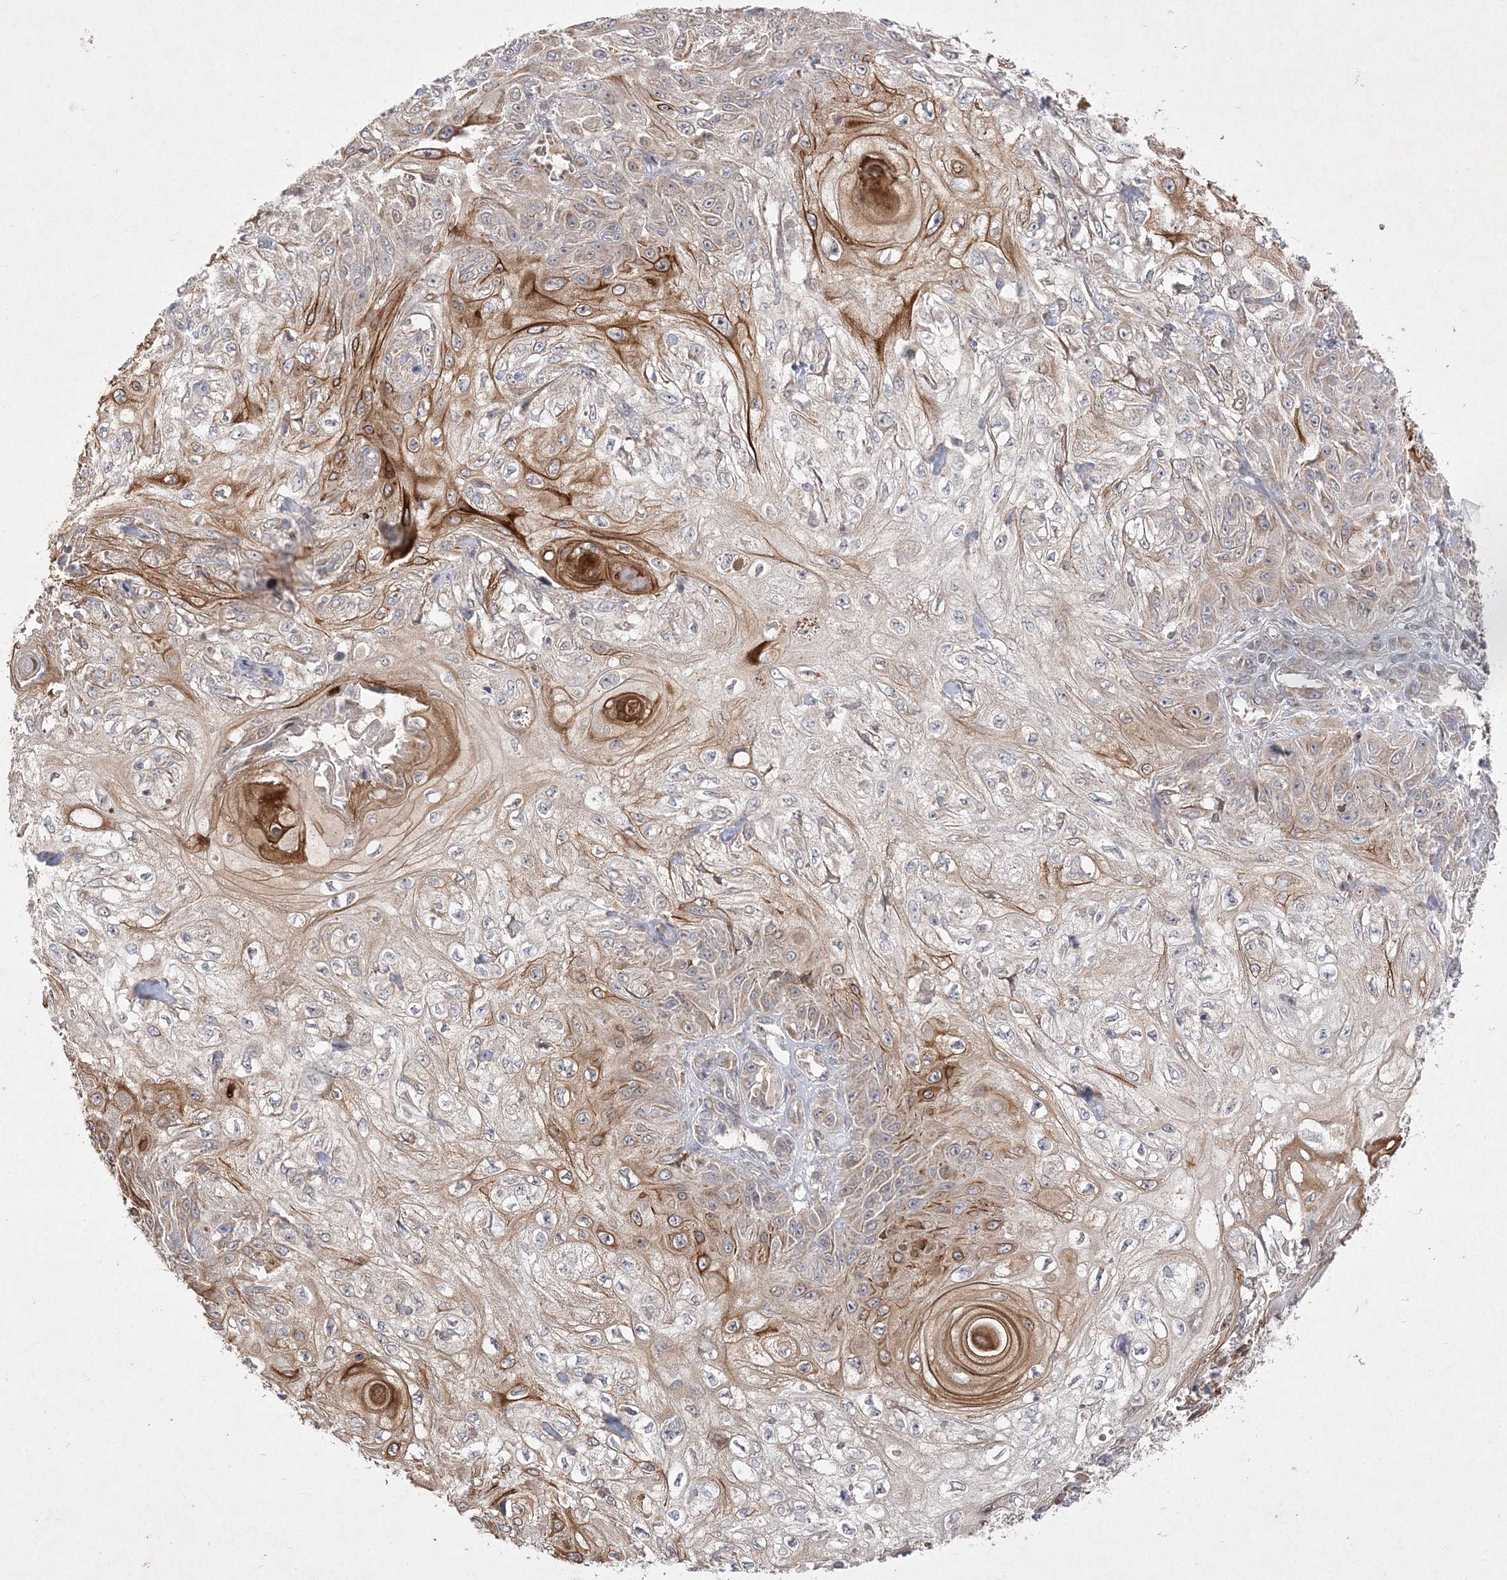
{"staining": {"intensity": "moderate", "quantity": "<25%", "location": "cytoplasmic/membranous"}, "tissue": "skin cancer", "cell_type": "Tumor cells", "image_type": "cancer", "snomed": [{"axis": "morphology", "description": "Squamous cell carcinoma, NOS"}, {"axis": "morphology", "description": "Squamous cell carcinoma, metastatic, NOS"}, {"axis": "topography", "description": "Skin"}, {"axis": "topography", "description": "Lymph node"}], "caption": "Immunohistochemical staining of human skin cancer shows moderate cytoplasmic/membranous protein expression in approximately <25% of tumor cells.", "gene": "CLNK", "patient": {"sex": "male", "age": 75}}